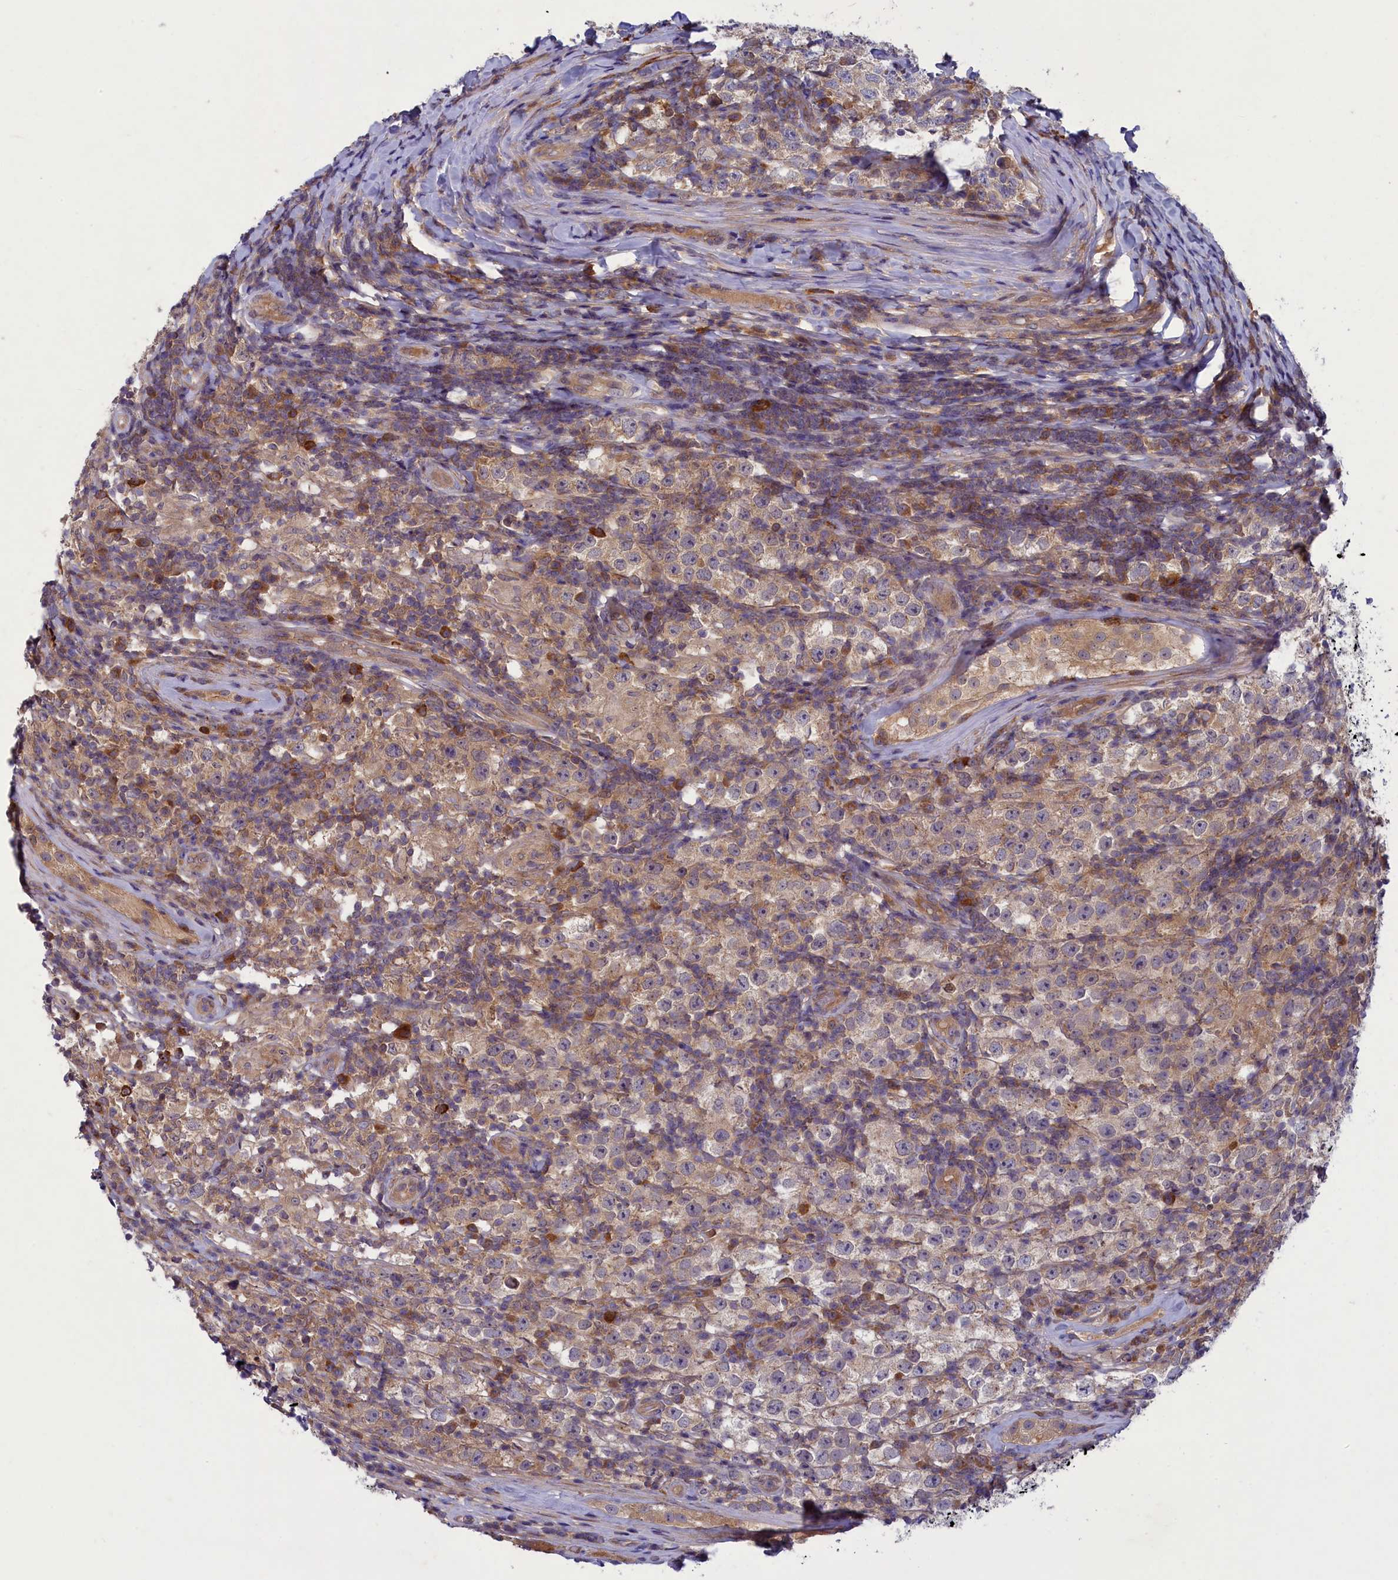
{"staining": {"intensity": "weak", "quantity": ">75%", "location": "cytoplasmic/membranous"}, "tissue": "testis cancer", "cell_type": "Tumor cells", "image_type": "cancer", "snomed": [{"axis": "morphology", "description": "Normal tissue, NOS"}, {"axis": "morphology", "description": "Urothelial carcinoma, High grade"}, {"axis": "morphology", "description": "Seminoma, NOS"}, {"axis": "morphology", "description": "Carcinoma, Embryonal, NOS"}, {"axis": "topography", "description": "Urinary bladder"}, {"axis": "topography", "description": "Testis"}], "caption": "Brown immunohistochemical staining in testis seminoma displays weak cytoplasmic/membranous positivity in approximately >75% of tumor cells.", "gene": "NUBP1", "patient": {"sex": "male", "age": 41}}